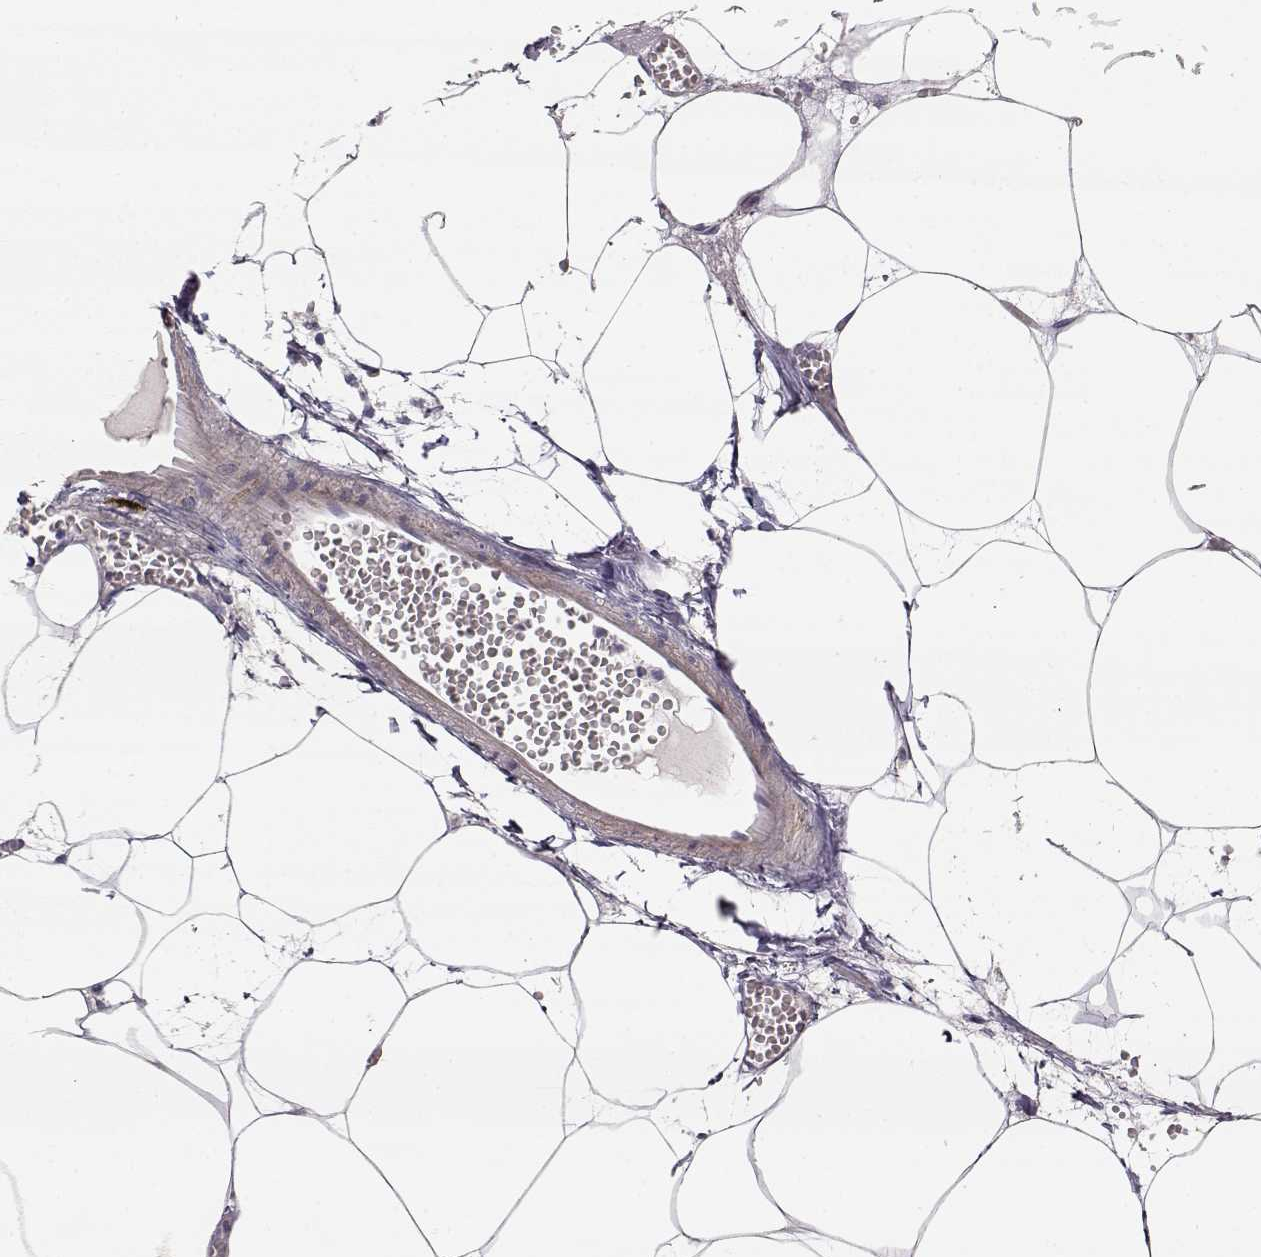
{"staining": {"intensity": "negative", "quantity": "none", "location": "none"}, "tissue": "adipose tissue", "cell_type": "Adipocytes", "image_type": "normal", "snomed": [{"axis": "morphology", "description": "Normal tissue, NOS"}, {"axis": "topography", "description": "Adipose tissue"}, {"axis": "topography", "description": "Pancreas"}, {"axis": "topography", "description": "Peripheral nerve tissue"}], "caption": "Immunohistochemistry (IHC) histopathology image of benign adipose tissue stained for a protein (brown), which demonstrates no positivity in adipocytes.", "gene": "LAMC1", "patient": {"sex": "female", "age": 58}}